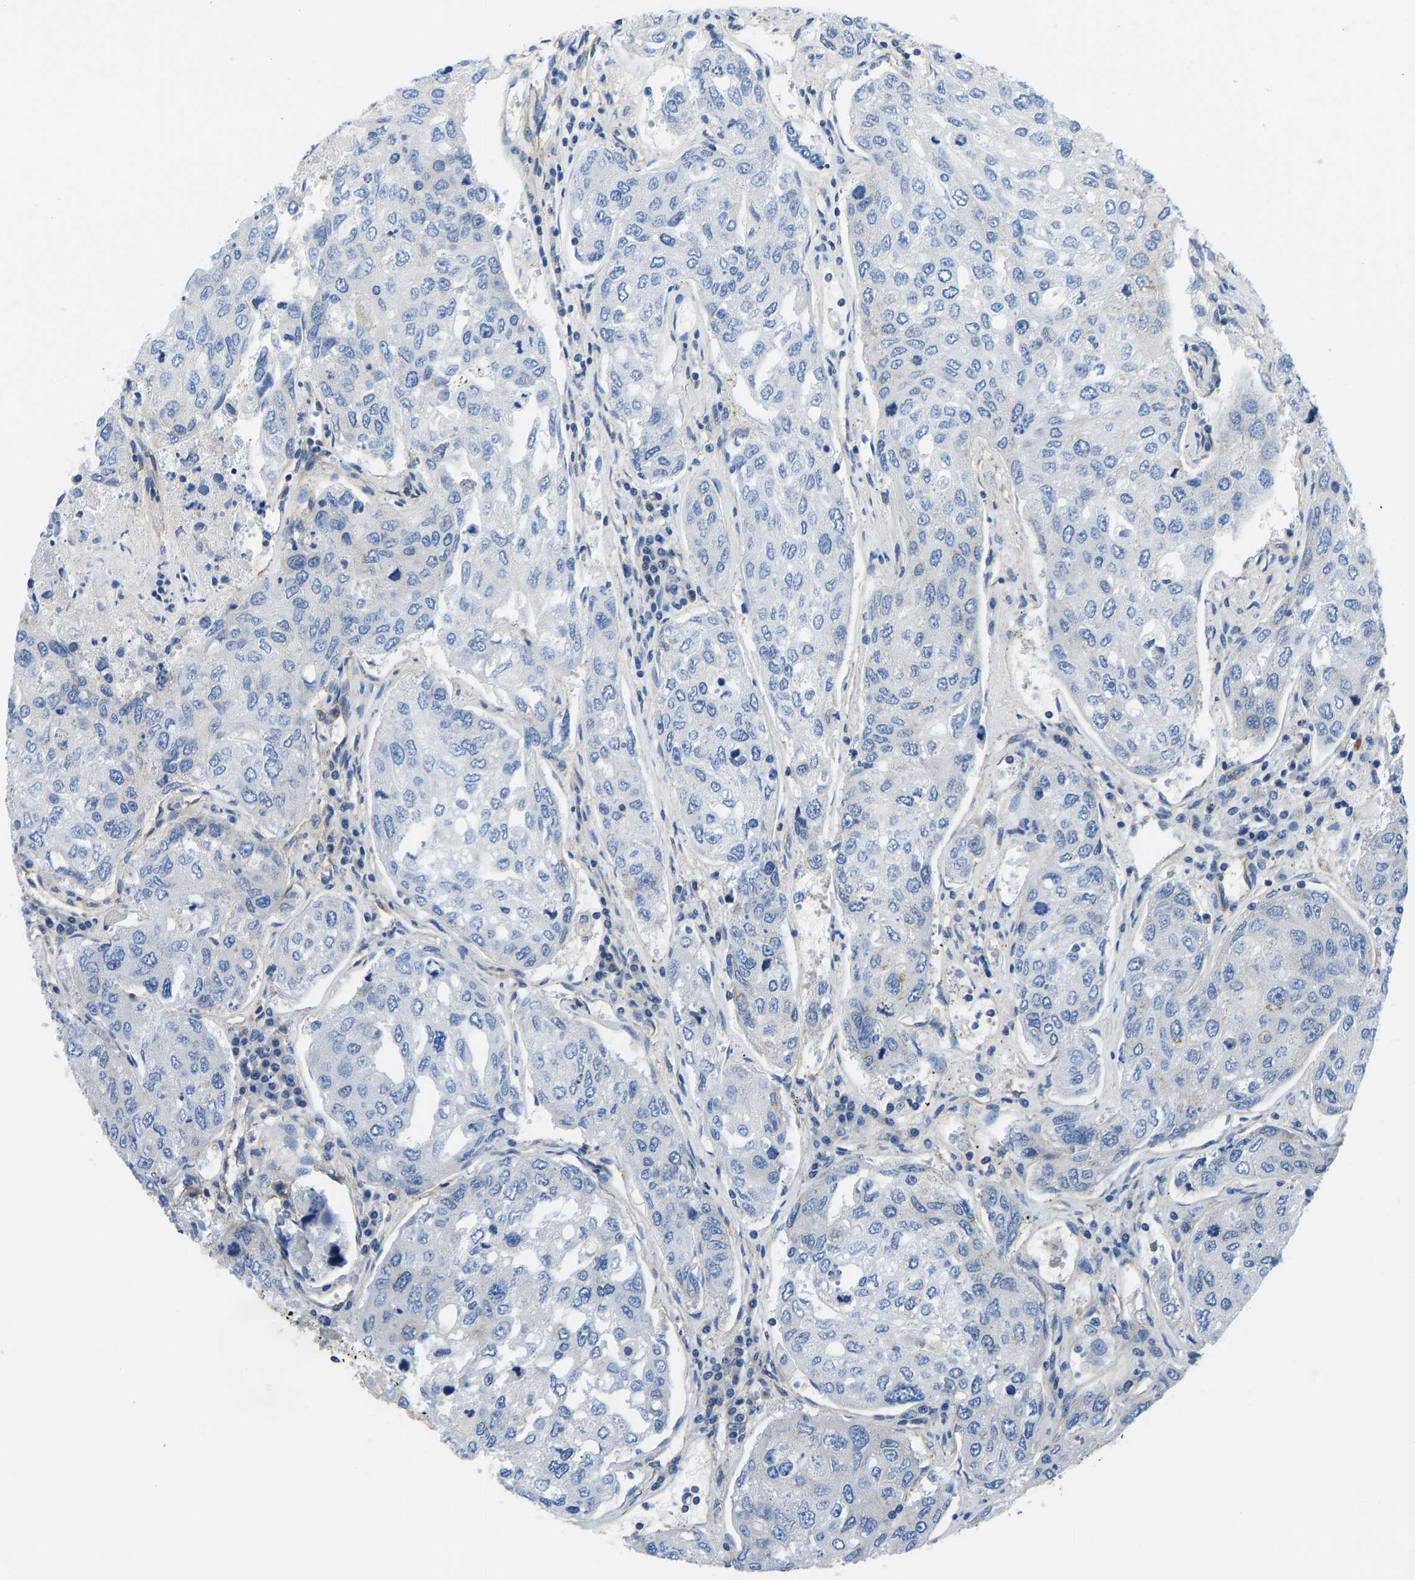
{"staining": {"intensity": "negative", "quantity": "none", "location": "none"}, "tissue": "urothelial cancer", "cell_type": "Tumor cells", "image_type": "cancer", "snomed": [{"axis": "morphology", "description": "Urothelial carcinoma, High grade"}, {"axis": "topography", "description": "Lymph node"}, {"axis": "topography", "description": "Urinary bladder"}], "caption": "Human urothelial cancer stained for a protein using immunohistochemistry displays no staining in tumor cells.", "gene": "CHAD", "patient": {"sex": "male", "age": 51}}